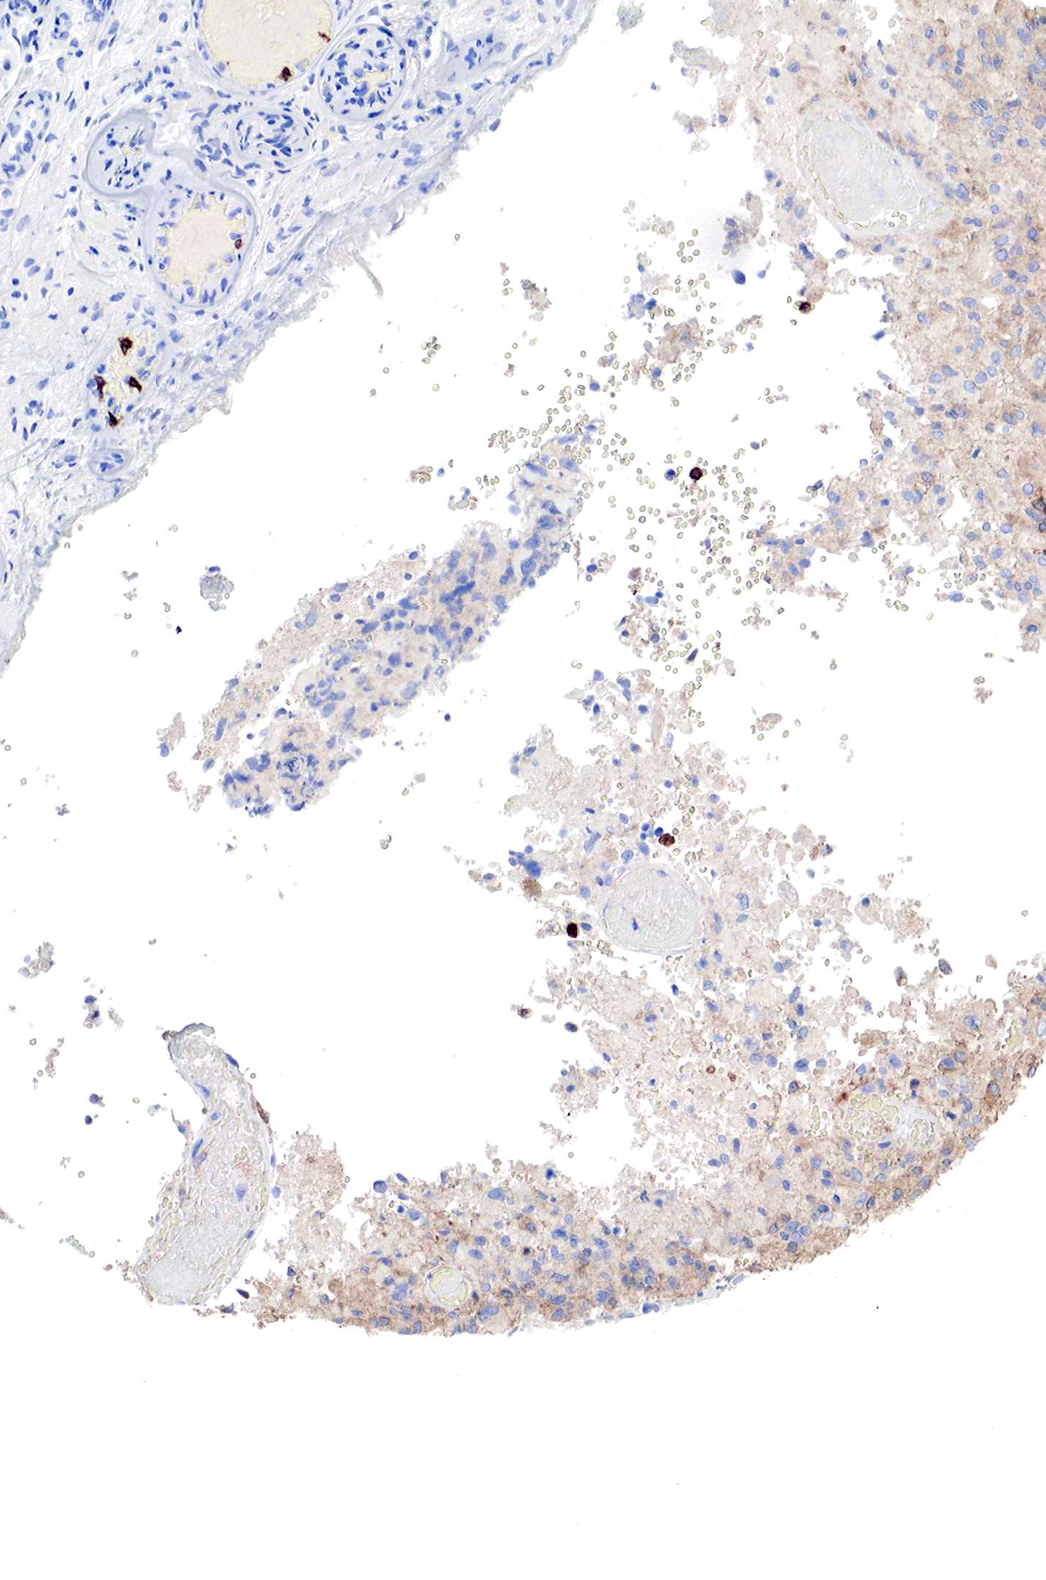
{"staining": {"intensity": "weak", "quantity": "<25%", "location": "cytoplasmic/membranous"}, "tissue": "glioma", "cell_type": "Tumor cells", "image_type": "cancer", "snomed": [{"axis": "morphology", "description": "Glioma, malignant, High grade"}, {"axis": "topography", "description": "Brain"}], "caption": "Photomicrograph shows no protein expression in tumor cells of glioma tissue.", "gene": "G6PD", "patient": {"sex": "male", "age": 69}}